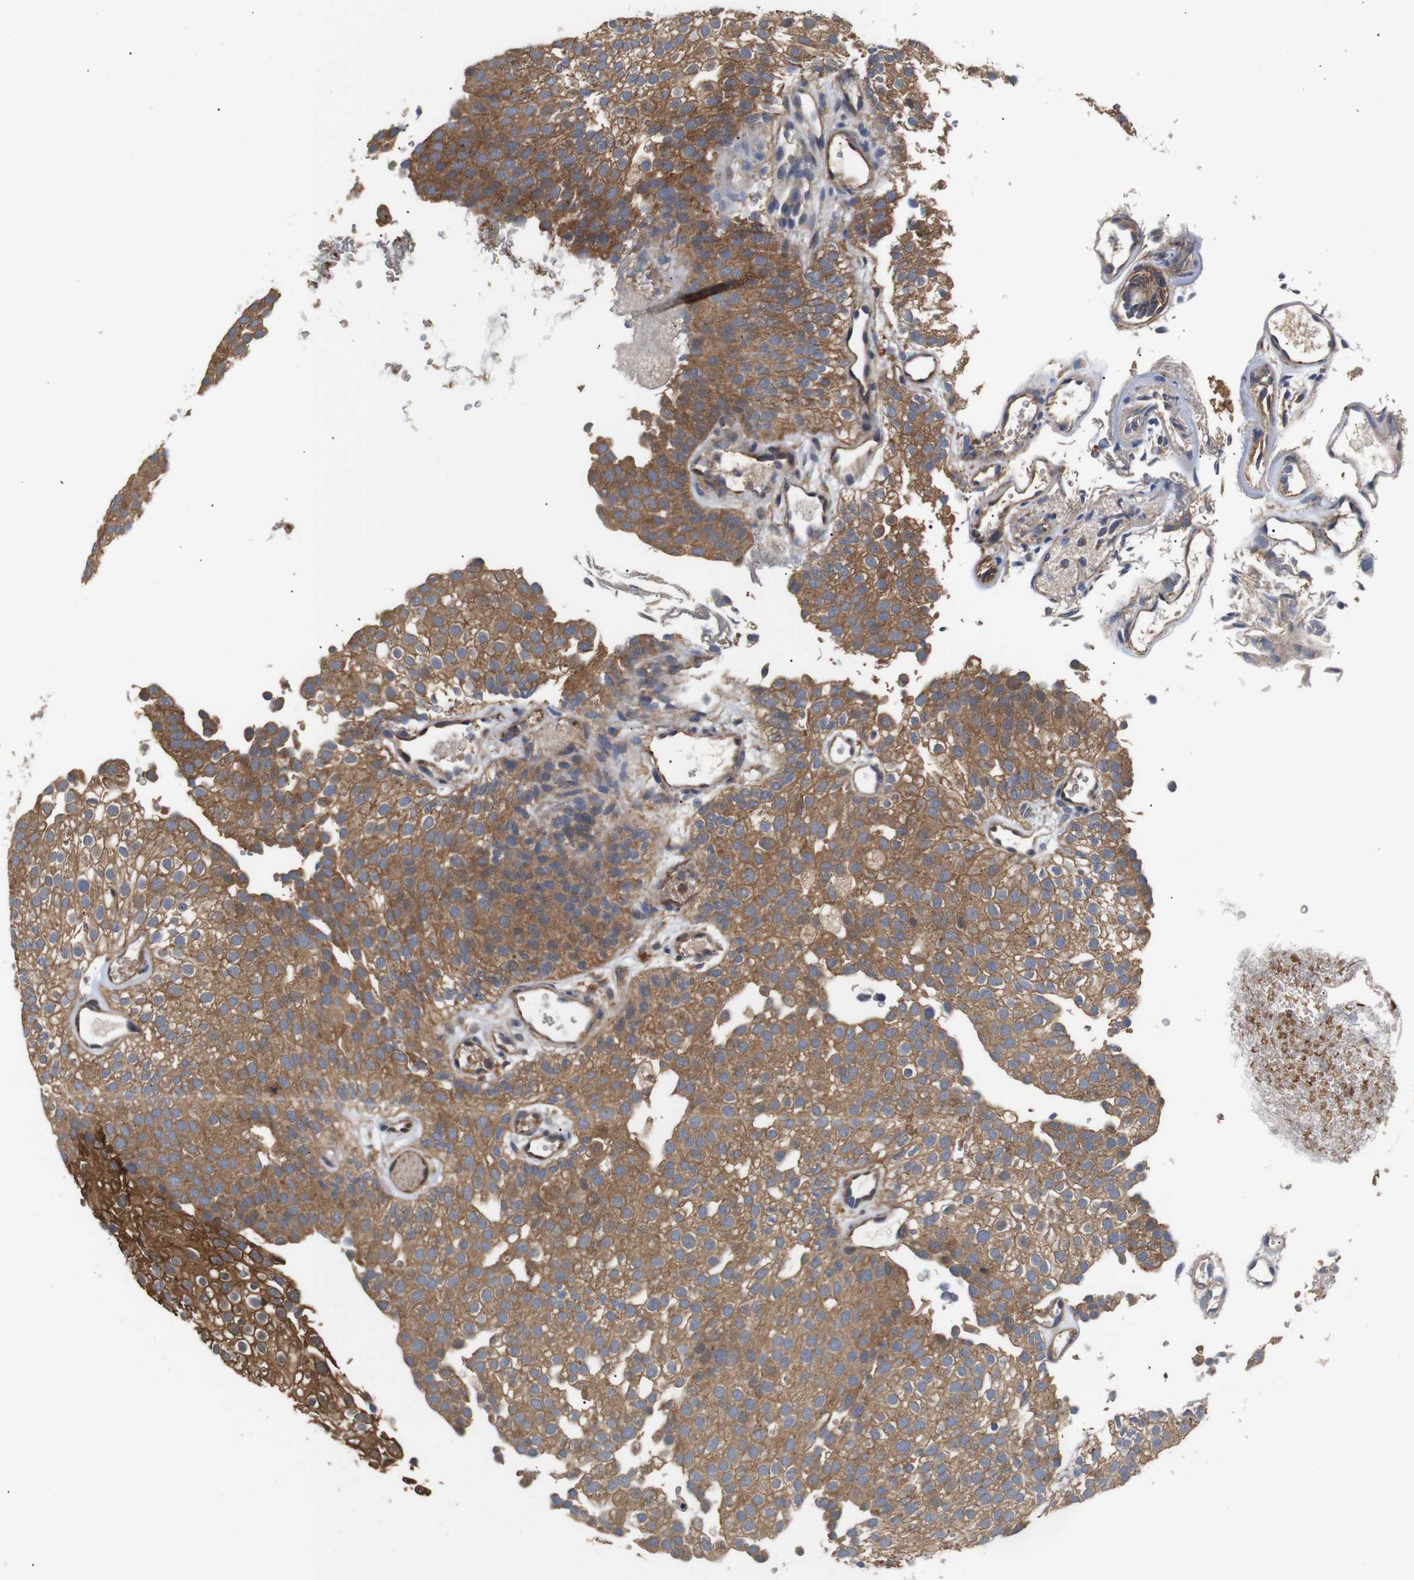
{"staining": {"intensity": "strong", "quantity": ">75%", "location": "cytoplasmic/membranous"}, "tissue": "urothelial cancer", "cell_type": "Tumor cells", "image_type": "cancer", "snomed": [{"axis": "morphology", "description": "Urothelial carcinoma, Low grade"}, {"axis": "topography", "description": "Urinary bladder"}], "caption": "Human urothelial cancer stained with a brown dye demonstrates strong cytoplasmic/membranous positive positivity in about >75% of tumor cells.", "gene": "DDR1", "patient": {"sex": "male", "age": 78}}